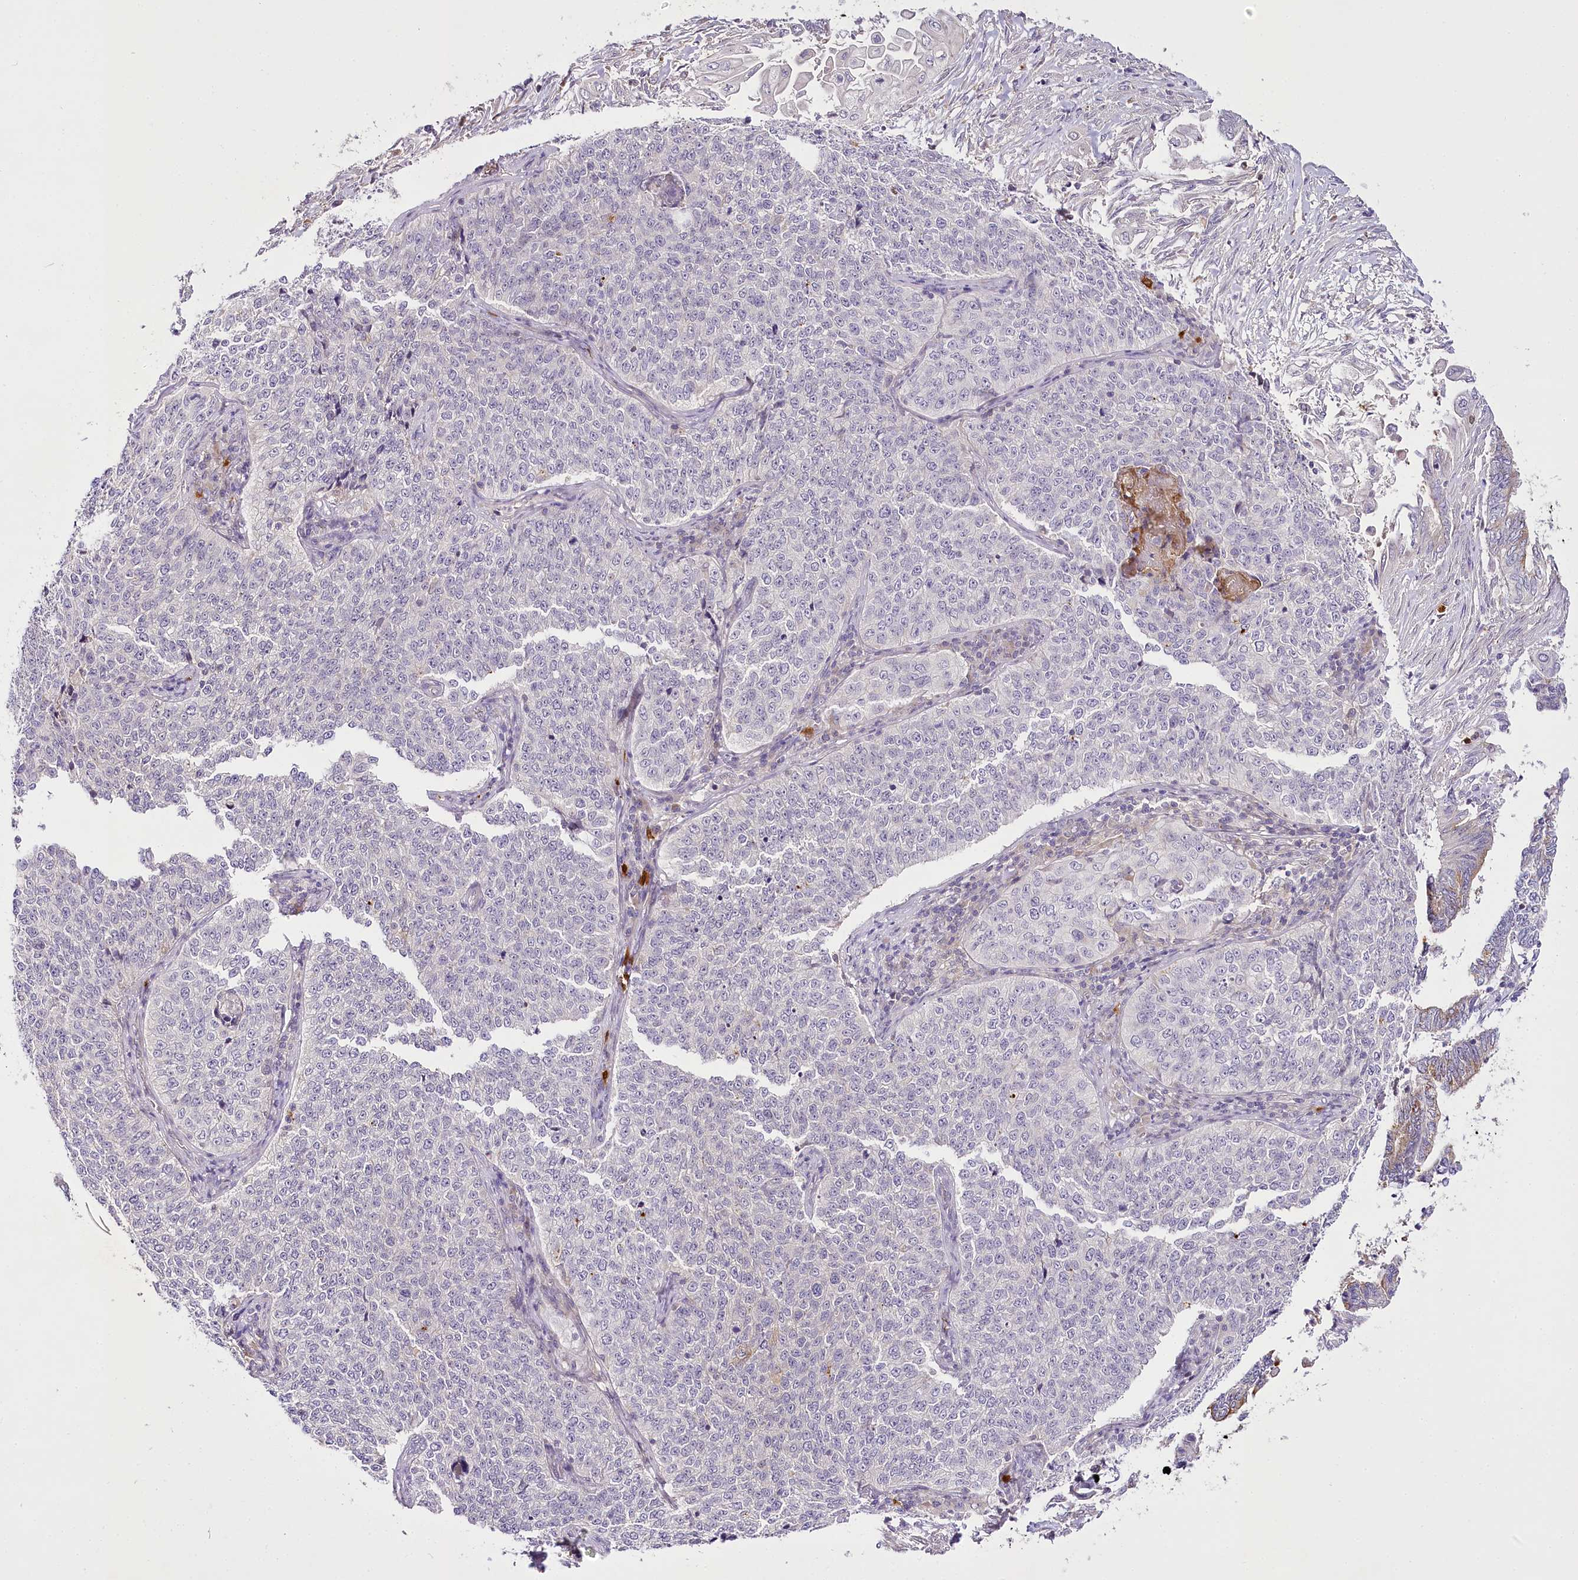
{"staining": {"intensity": "negative", "quantity": "none", "location": "none"}, "tissue": "cervical cancer", "cell_type": "Tumor cells", "image_type": "cancer", "snomed": [{"axis": "morphology", "description": "Squamous cell carcinoma, NOS"}, {"axis": "topography", "description": "Cervix"}], "caption": "An immunohistochemistry image of cervical cancer (squamous cell carcinoma) is shown. There is no staining in tumor cells of cervical cancer (squamous cell carcinoma).", "gene": "VWA5A", "patient": {"sex": "female", "age": 35}}